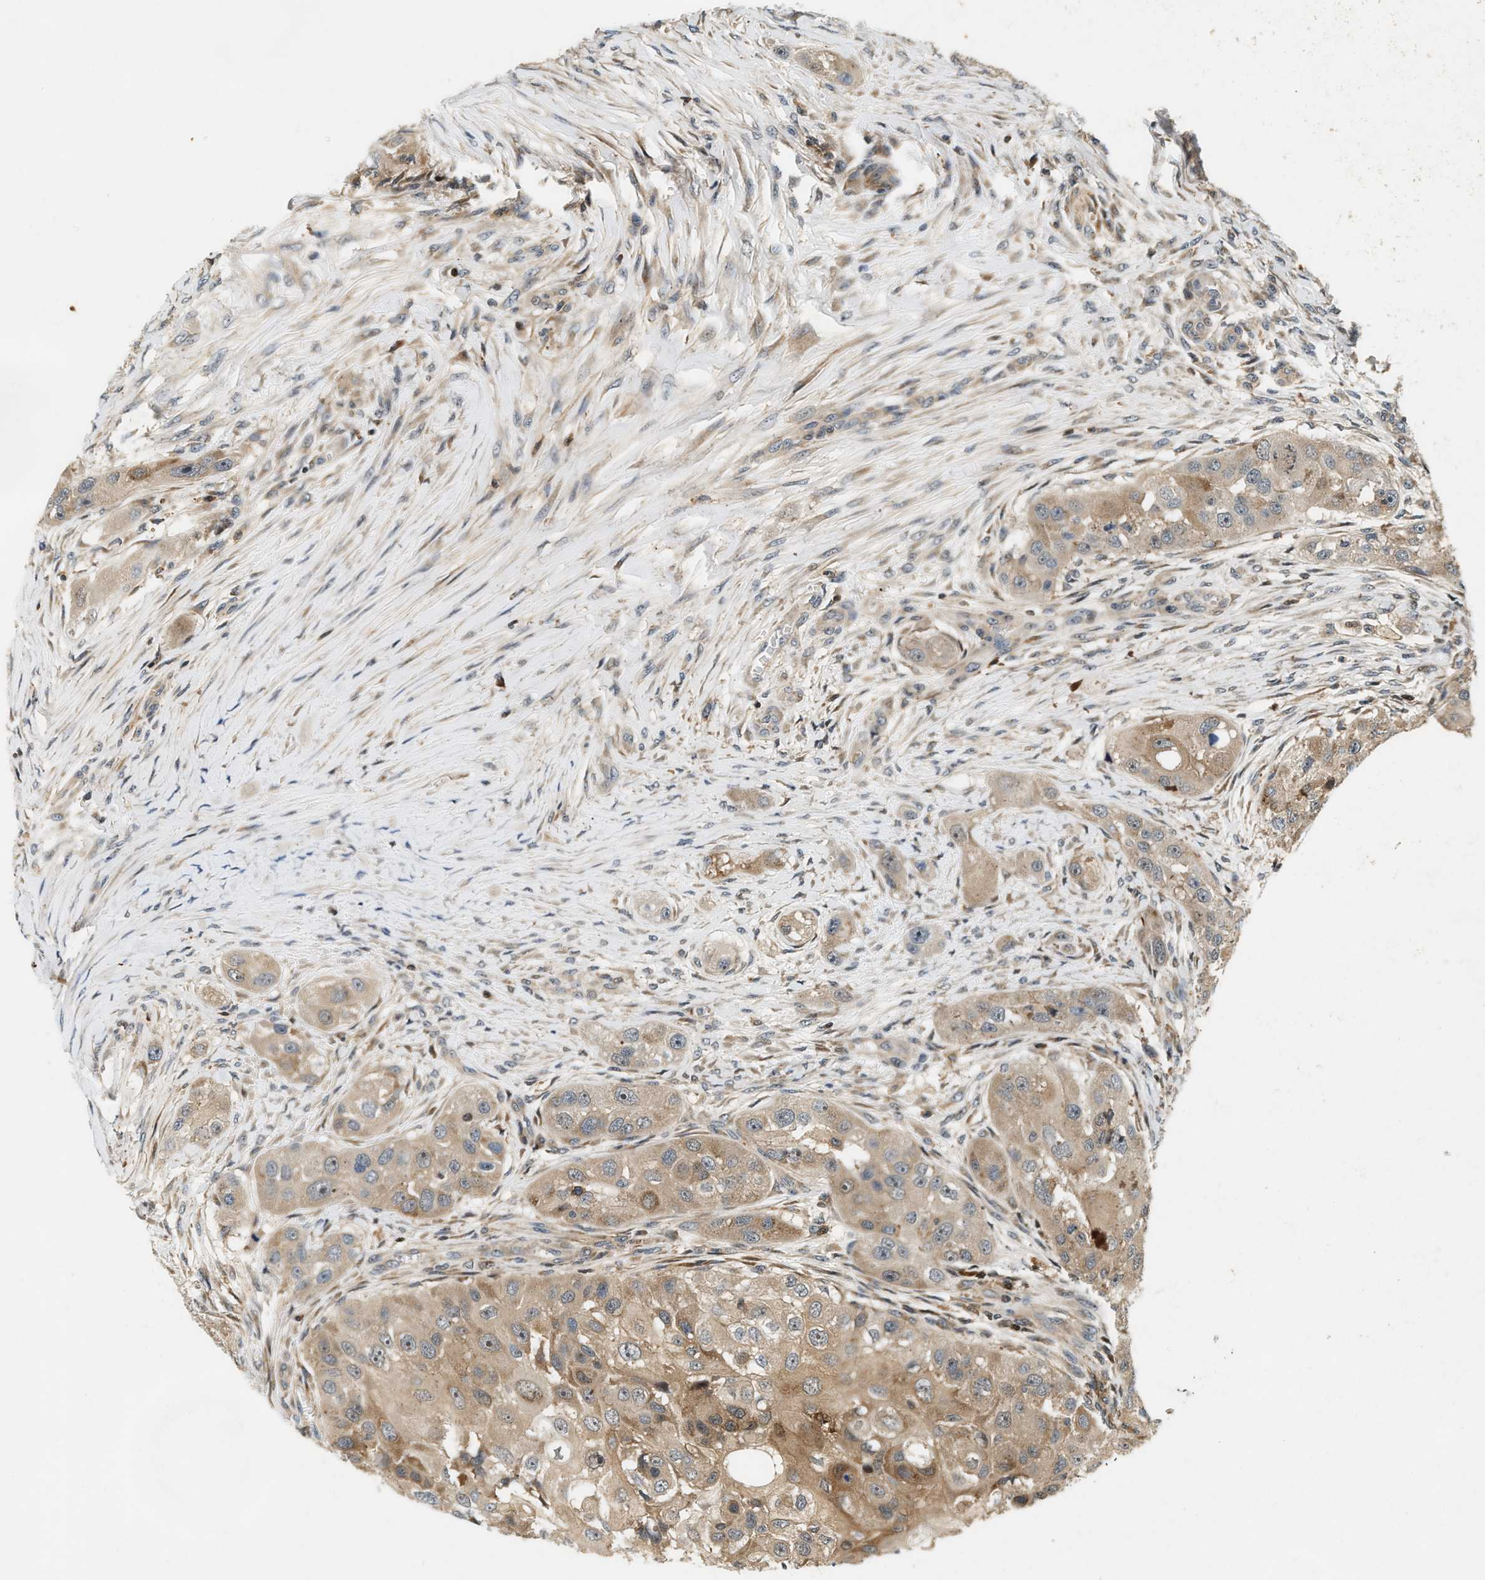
{"staining": {"intensity": "moderate", "quantity": ">75%", "location": "cytoplasmic/membranous"}, "tissue": "head and neck cancer", "cell_type": "Tumor cells", "image_type": "cancer", "snomed": [{"axis": "morphology", "description": "Normal tissue, NOS"}, {"axis": "morphology", "description": "Squamous cell carcinoma, NOS"}, {"axis": "topography", "description": "Skeletal muscle"}, {"axis": "topography", "description": "Head-Neck"}], "caption": "Immunohistochemistry (IHC) staining of head and neck cancer (squamous cell carcinoma), which exhibits medium levels of moderate cytoplasmic/membranous staining in approximately >75% of tumor cells indicating moderate cytoplasmic/membranous protein expression. The staining was performed using DAB (brown) for protein detection and nuclei were counterstained in hematoxylin (blue).", "gene": "SAMD9", "patient": {"sex": "male", "age": 51}}